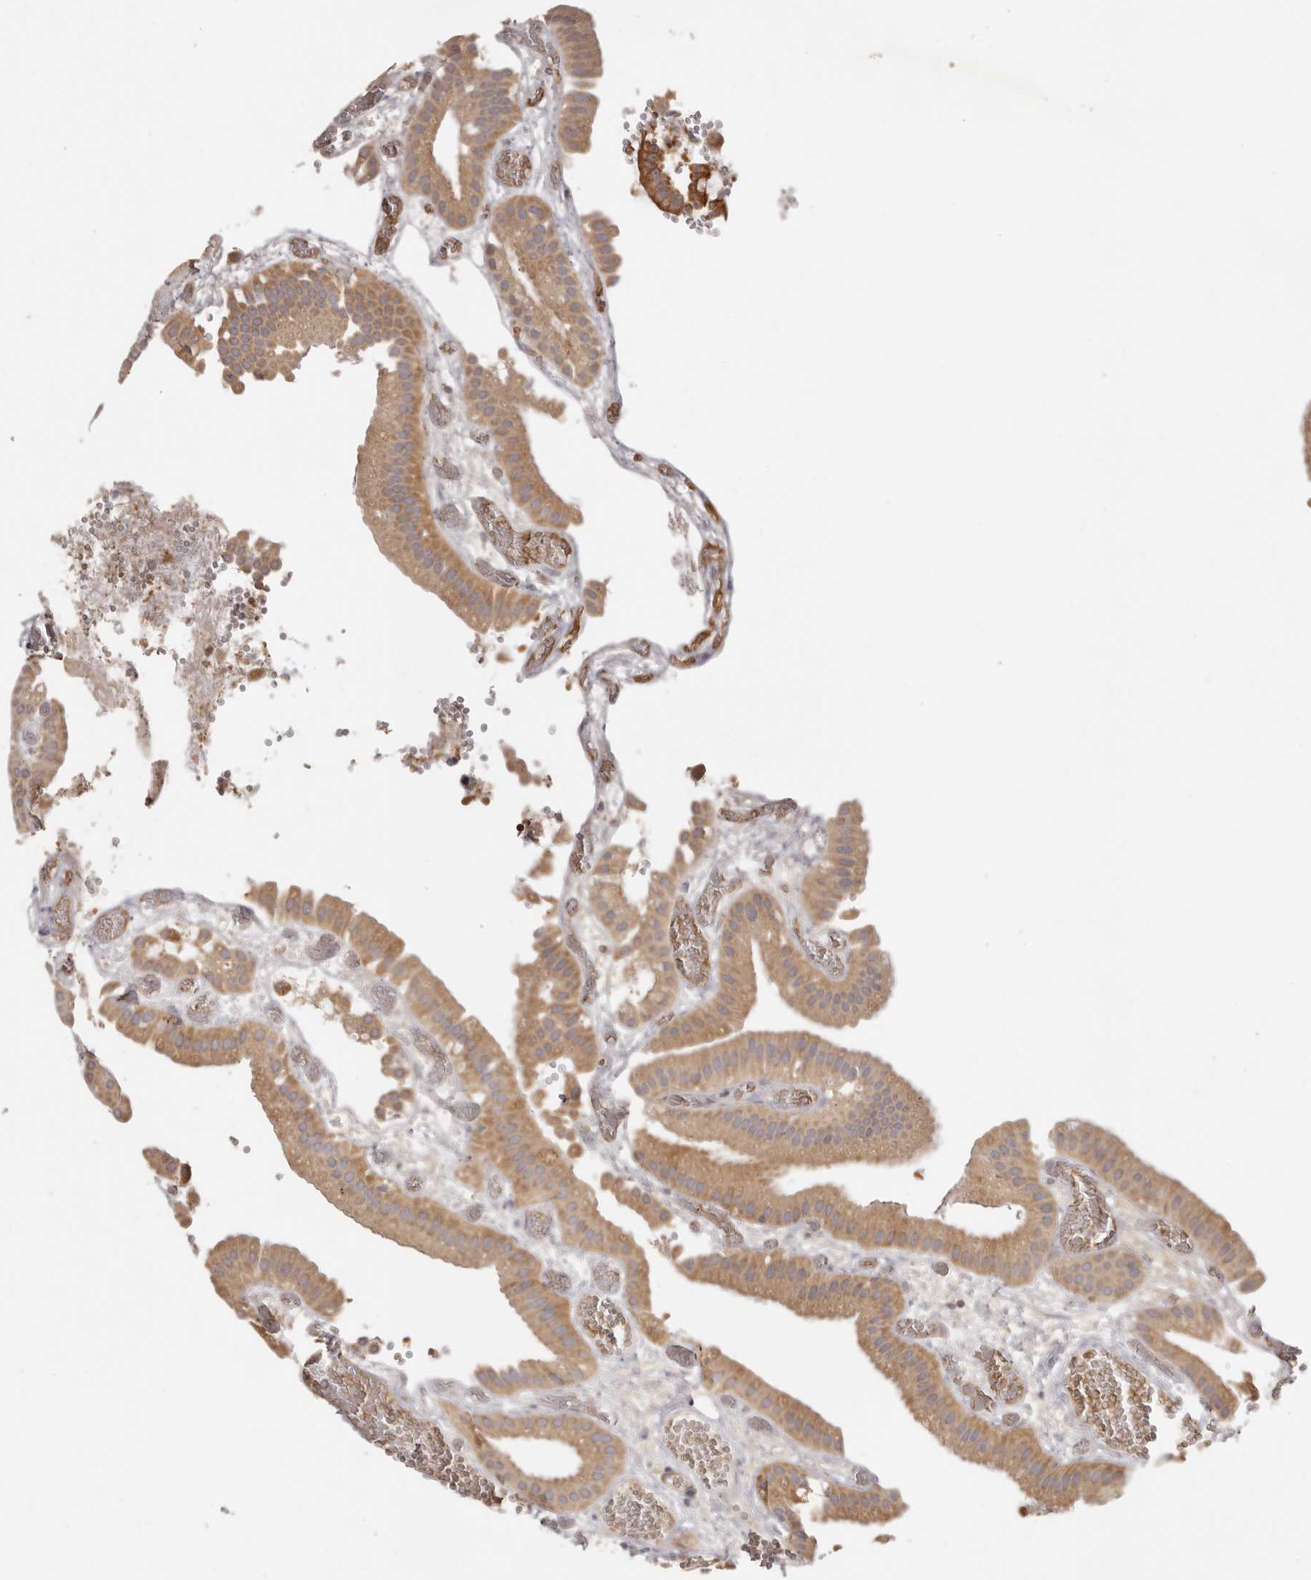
{"staining": {"intensity": "moderate", "quantity": ">75%", "location": "cytoplasmic/membranous"}, "tissue": "gallbladder", "cell_type": "Glandular cells", "image_type": "normal", "snomed": [{"axis": "morphology", "description": "Normal tissue, NOS"}, {"axis": "topography", "description": "Gallbladder"}], "caption": "Approximately >75% of glandular cells in benign human gallbladder display moderate cytoplasmic/membranous protein positivity as visualized by brown immunohistochemical staining.", "gene": "EEF1E1", "patient": {"sex": "female", "age": 64}}